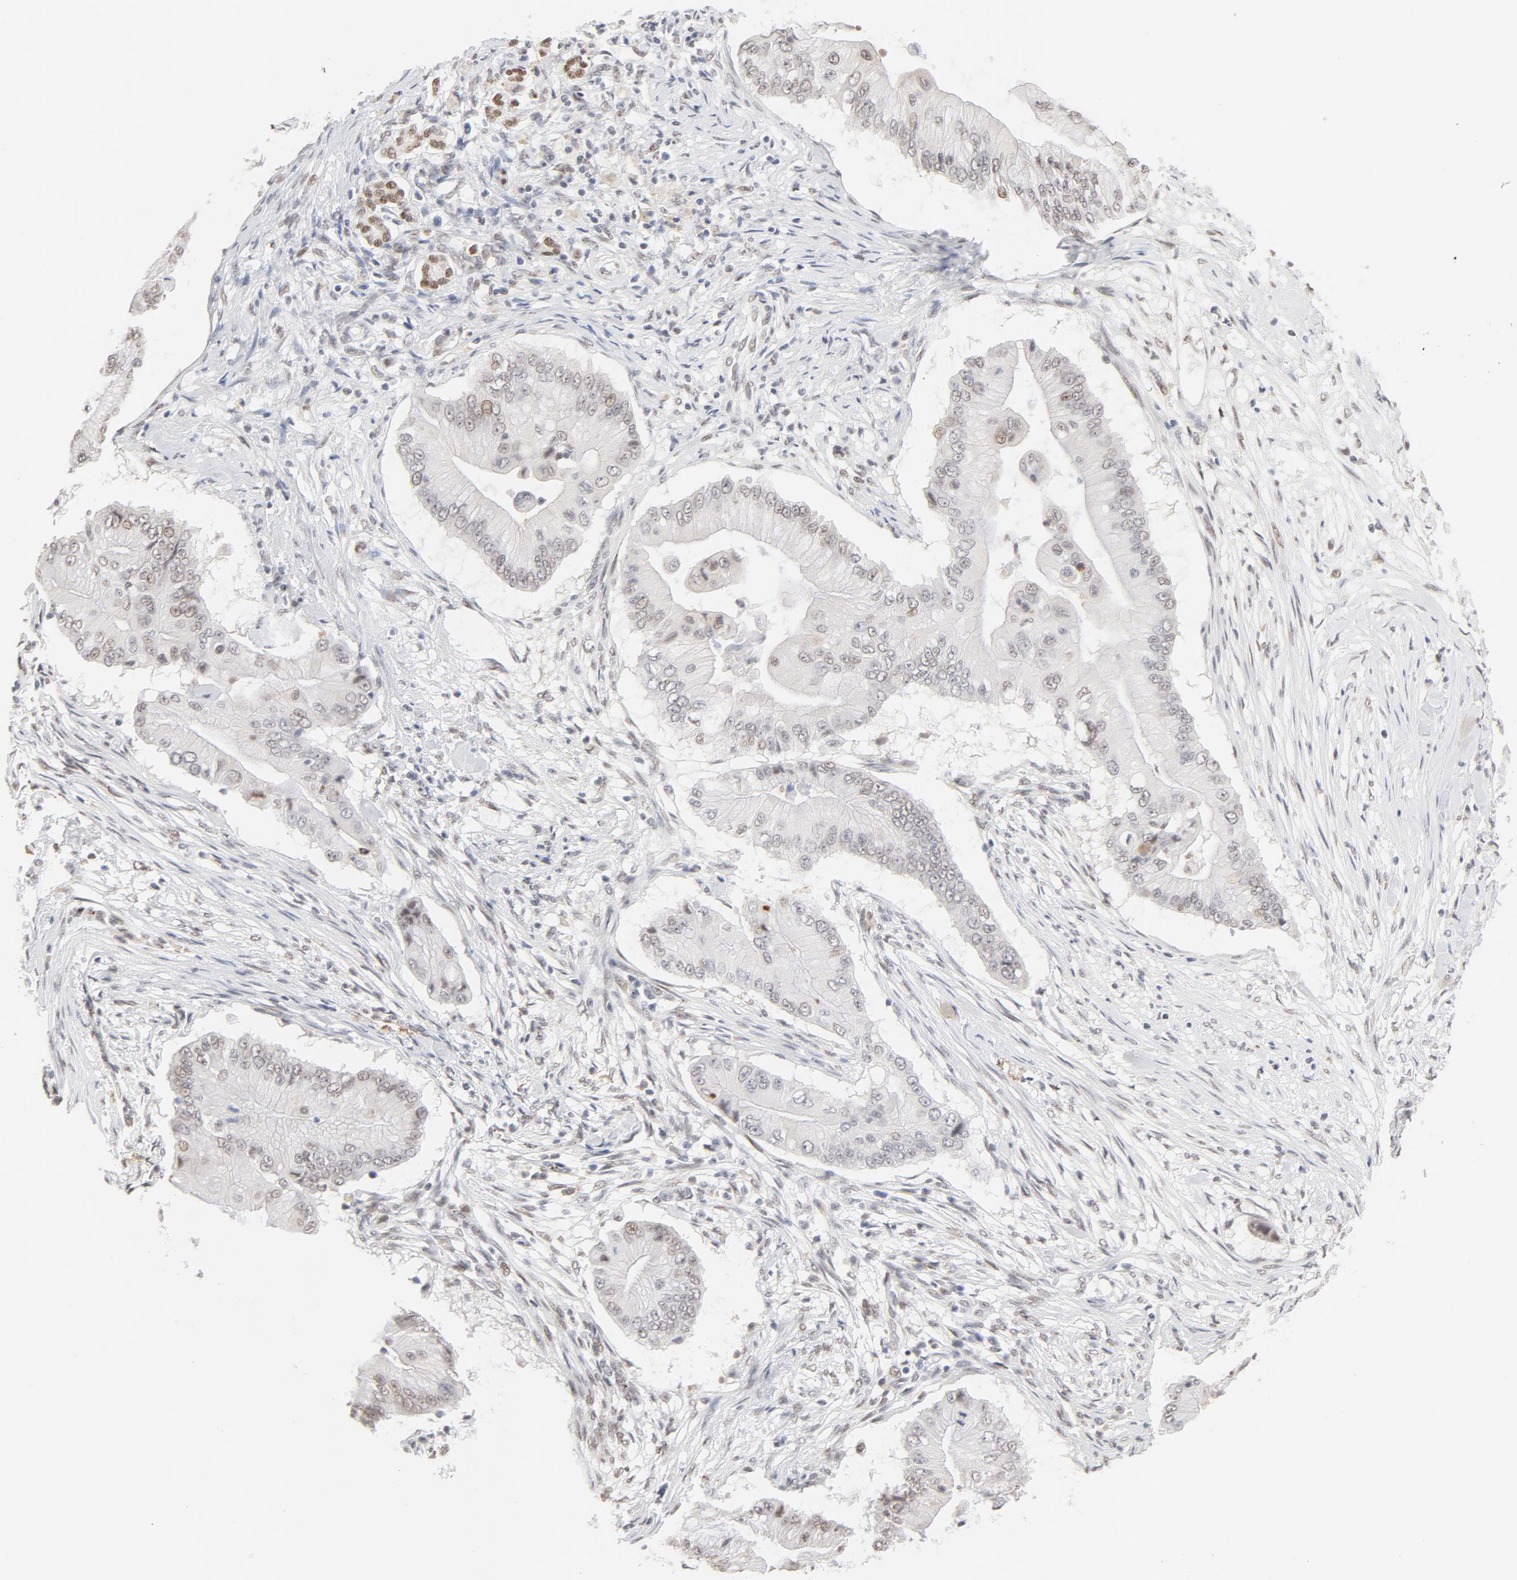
{"staining": {"intensity": "weak", "quantity": "<25%", "location": "nuclear"}, "tissue": "pancreatic cancer", "cell_type": "Tumor cells", "image_type": "cancer", "snomed": [{"axis": "morphology", "description": "Adenocarcinoma, NOS"}, {"axis": "topography", "description": "Pancreas"}], "caption": "This is an immunohistochemistry (IHC) histopathology image of pancreatic cancer. There is no positivity in tumor cells.", "gene": "PBX1", "patient": {"sex": "male", "age": 62}}